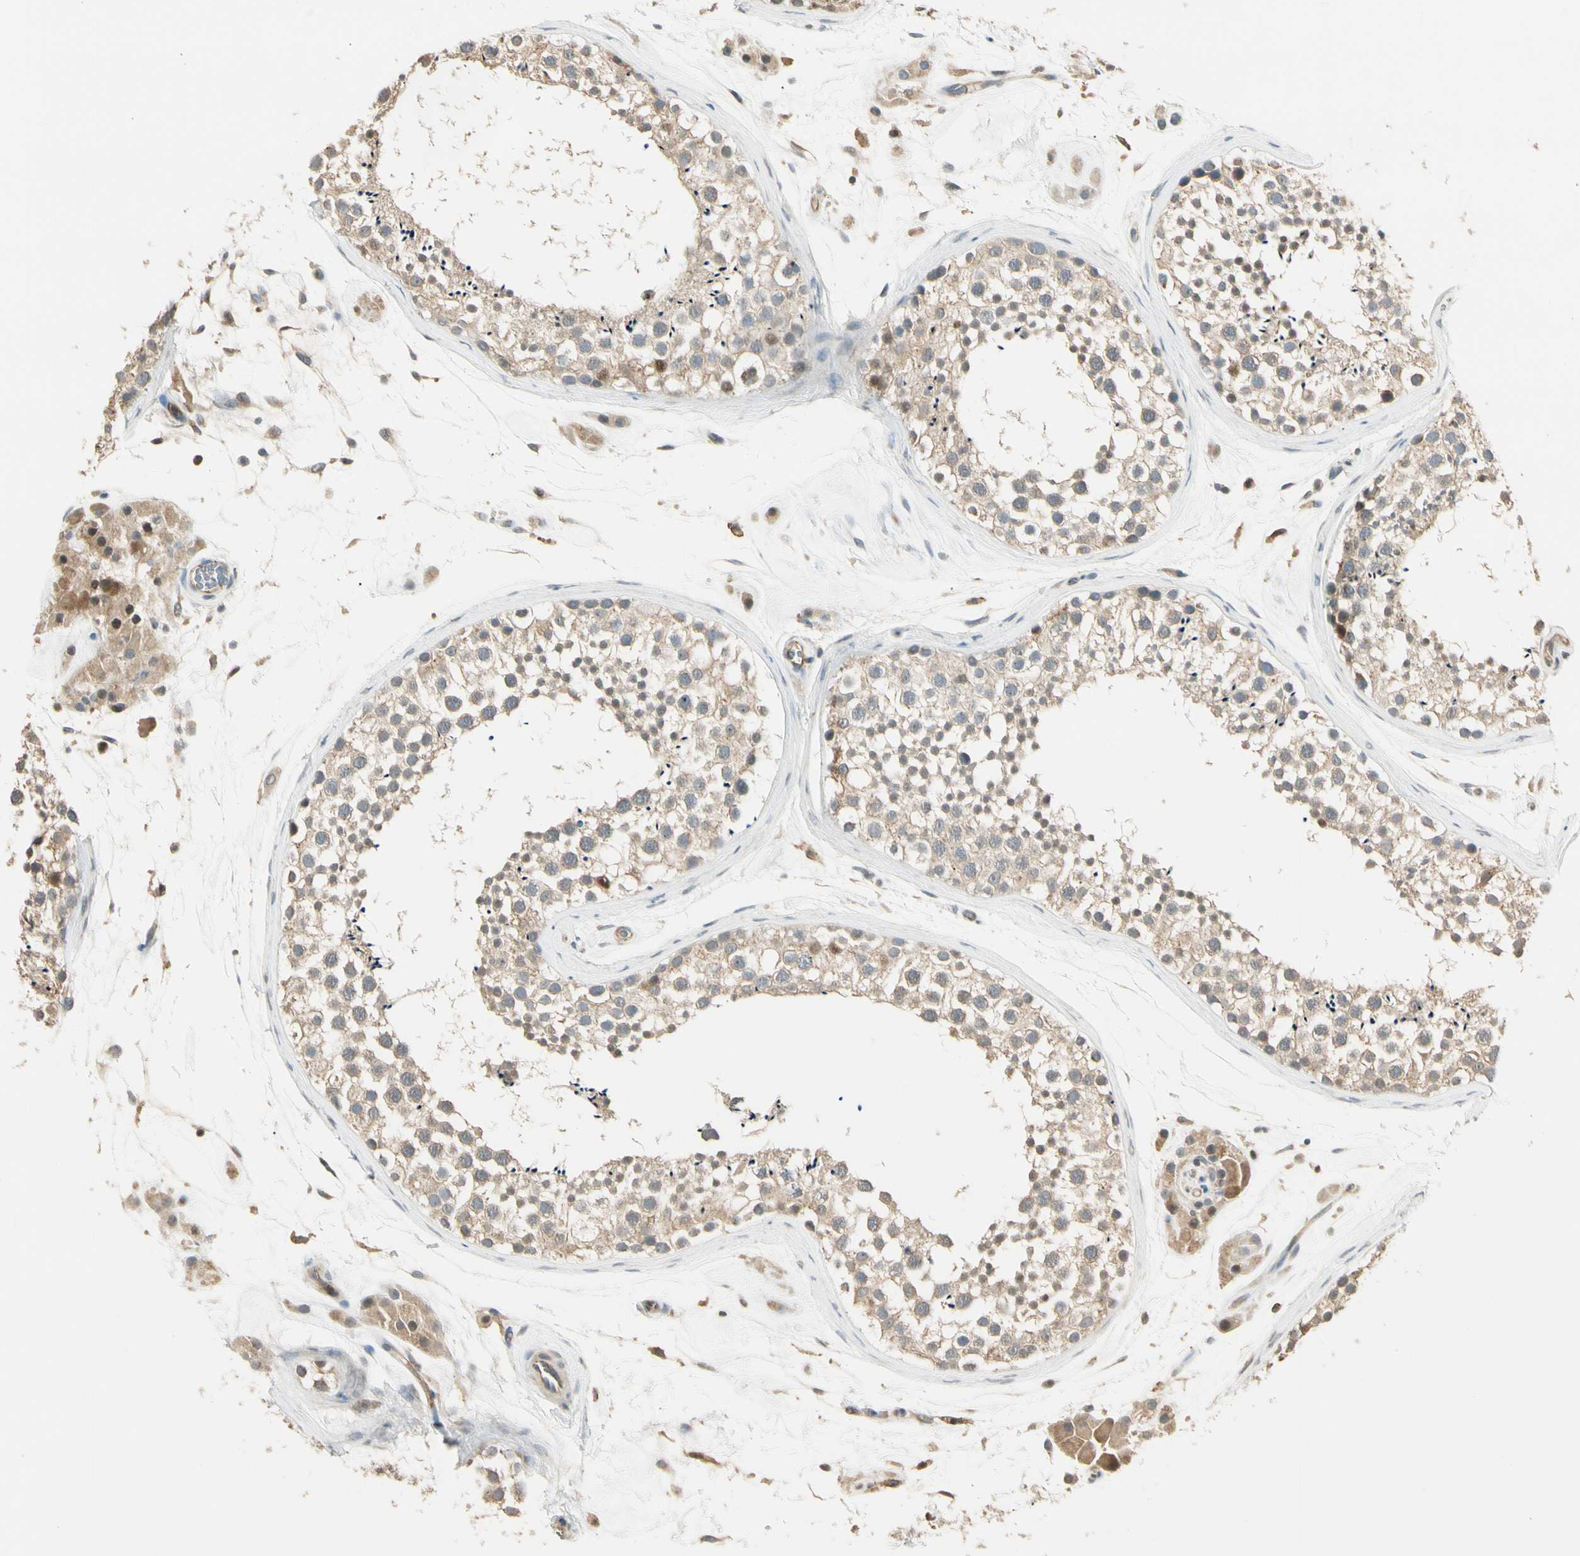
{"staining": {"intensity": "weak", "quantity": ">75%", "location": "cytoplasmic/membranous"}, "tissue": "testis", "cell_type": "Cells in seminiferous ducts", "image_type": "normal", "snomed": [{"axis": "morphology", "description": "Normal tissue, NOS"}, {"axis": "topography", "description": "Testis"}], "caption": "IHC of benign human testis displays low levels of weak cytoplasmic/membranous expression in about >75% of cells in seminiferous ducts. Using DAB (3,3'-diaminobenzidine) (brown) and hematoxylin (blue) stains, captured at high magnification using brightfield microscopy.", "gene": "P3H2", "patient": {"sex": "male", "age": 46}}